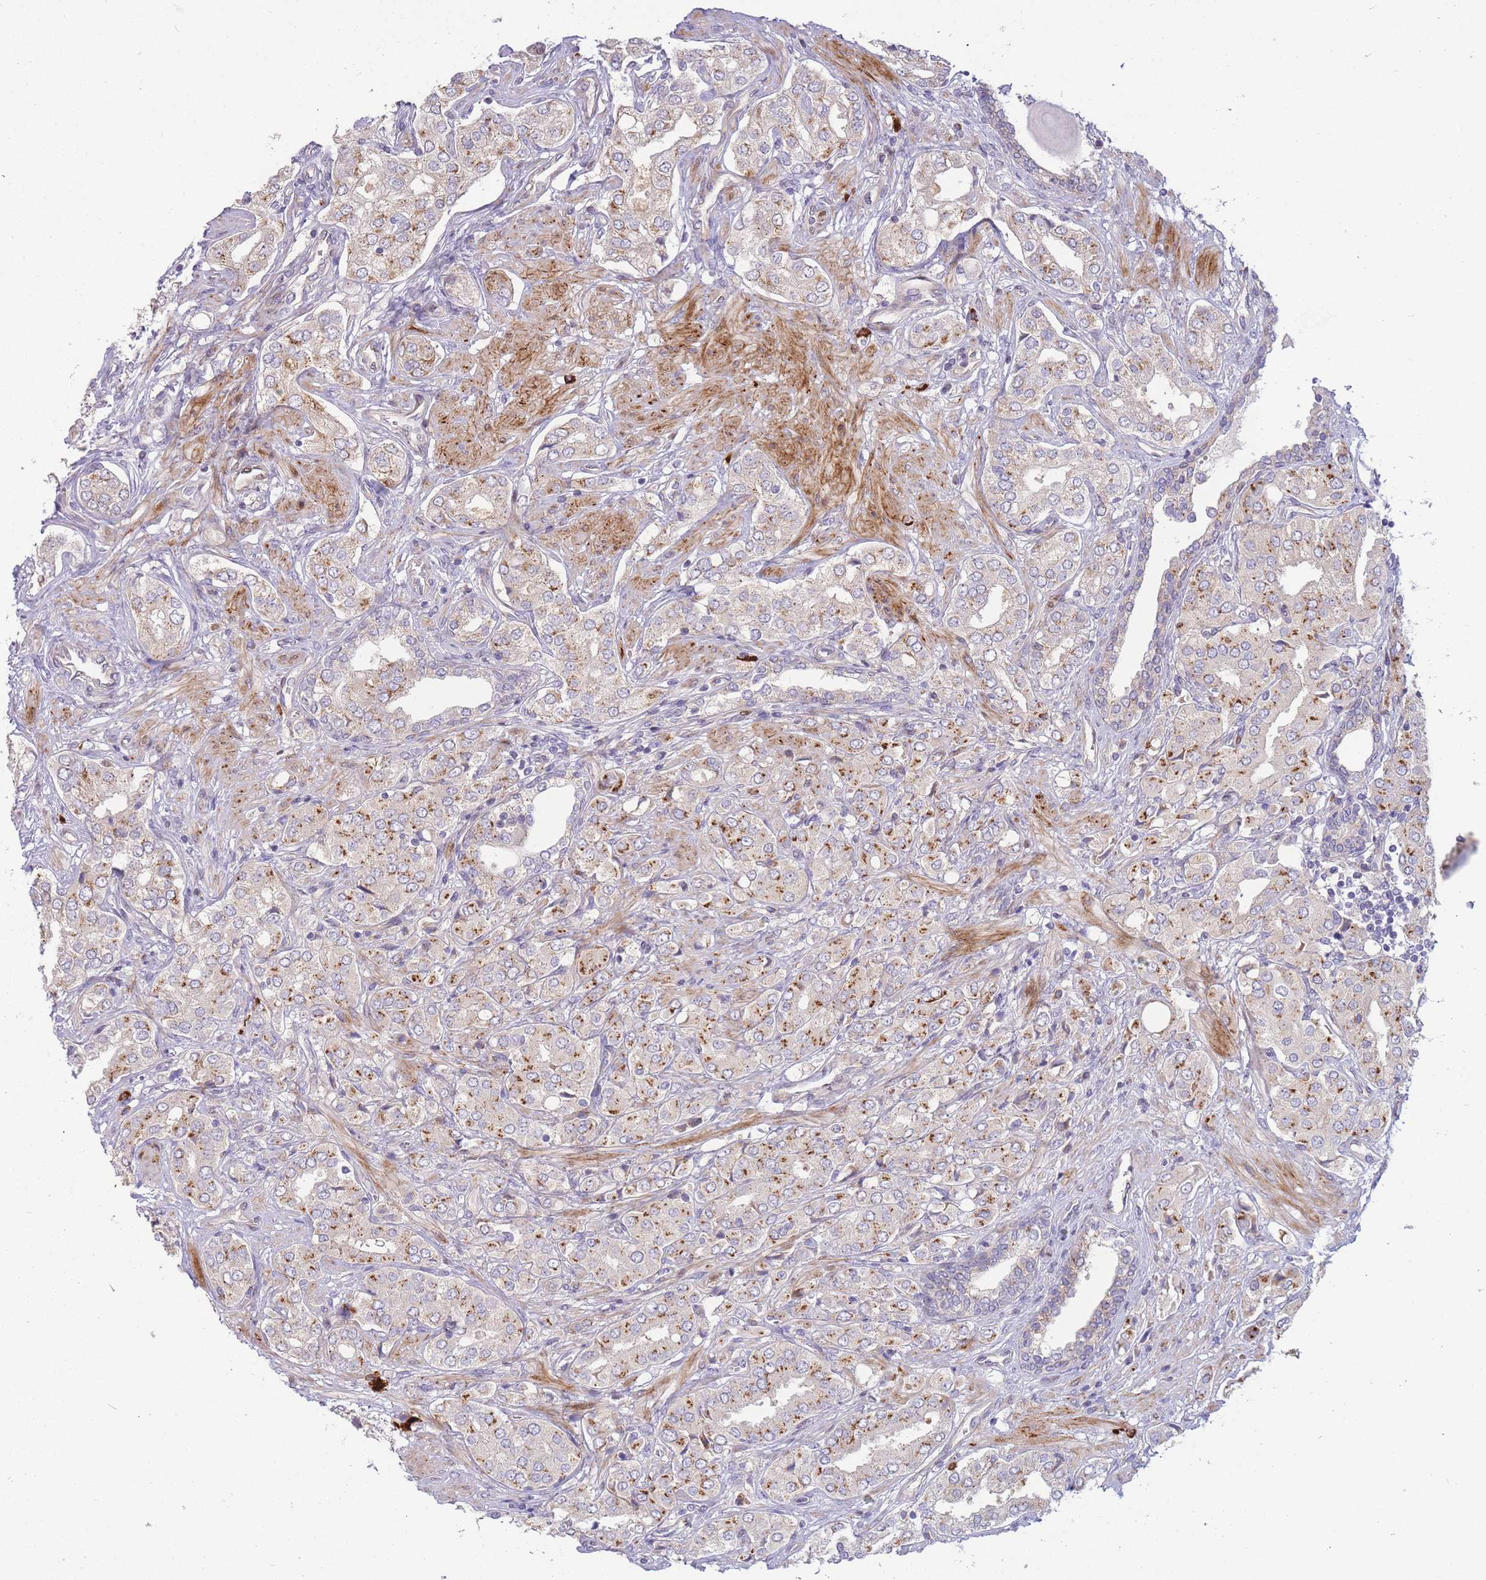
{"staining": {"intensity": "moderate", "quantity": "25%-75%", "location": "cytoplasmic/membranous"}, "tissue": "prostate cancer", "cell_type": "Tumor cells", "image_type": "cancer", "snomed": [{"axis": "morphology", "description": "Adenocarcinoma, High grade"}, {"axis": "topography", "description": "Prostate"}], "caption": "A brown stain highlights moderate cytoplasmic/membranous staining of a protein in prostate cancer tumor cells. Using DAB (3,3'-diaminobenzidine) (brown) and hematoxylin (blue) stains, captured at high magnification using brightfield microscopy.", "gene": "ATP5MC2", "patient": {"sex": "male", "age": 71}}